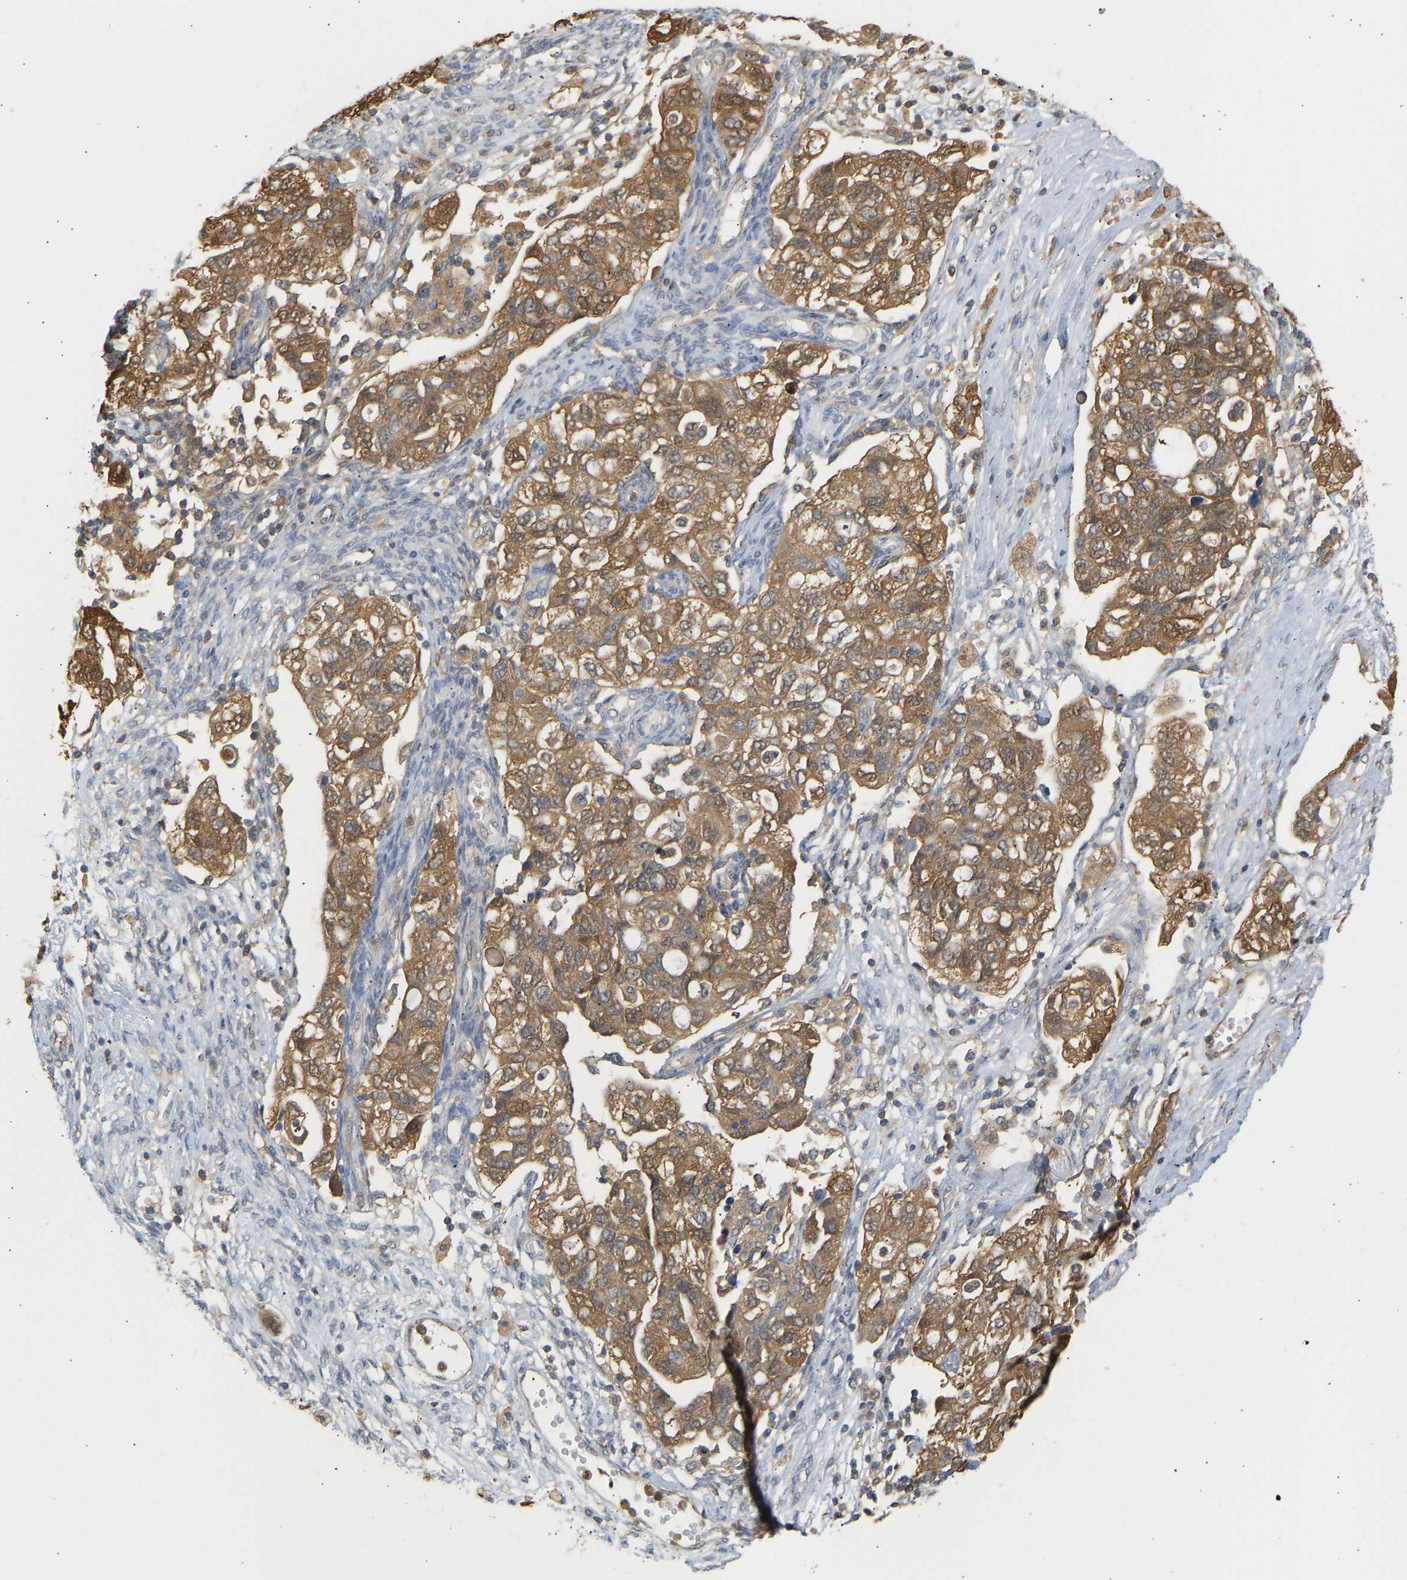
{"staining": {"intensity": "moderate", "quantity": ">75%", "location": "cytoplasmic/membranous"}, "tissue": "ovarian cancer", "cell_type": "Tumor cells", "image_type": "cancer", "snomed": [{"axis": "morphology", "description": "Carcinoma, NOS"}, {"axis": "morphology", "description": "Cystadenocarcinoma, serous, NOS"}, {"axis": "topography", "description": "Ovary"}], "caption": "Moderate cytoplasmic/membranous protein staining is present in approximately >75% of tumor cells in carcinoma (ovarian).", "gene": "ENO1", "patient": {"sex": "female", "age": 69}}